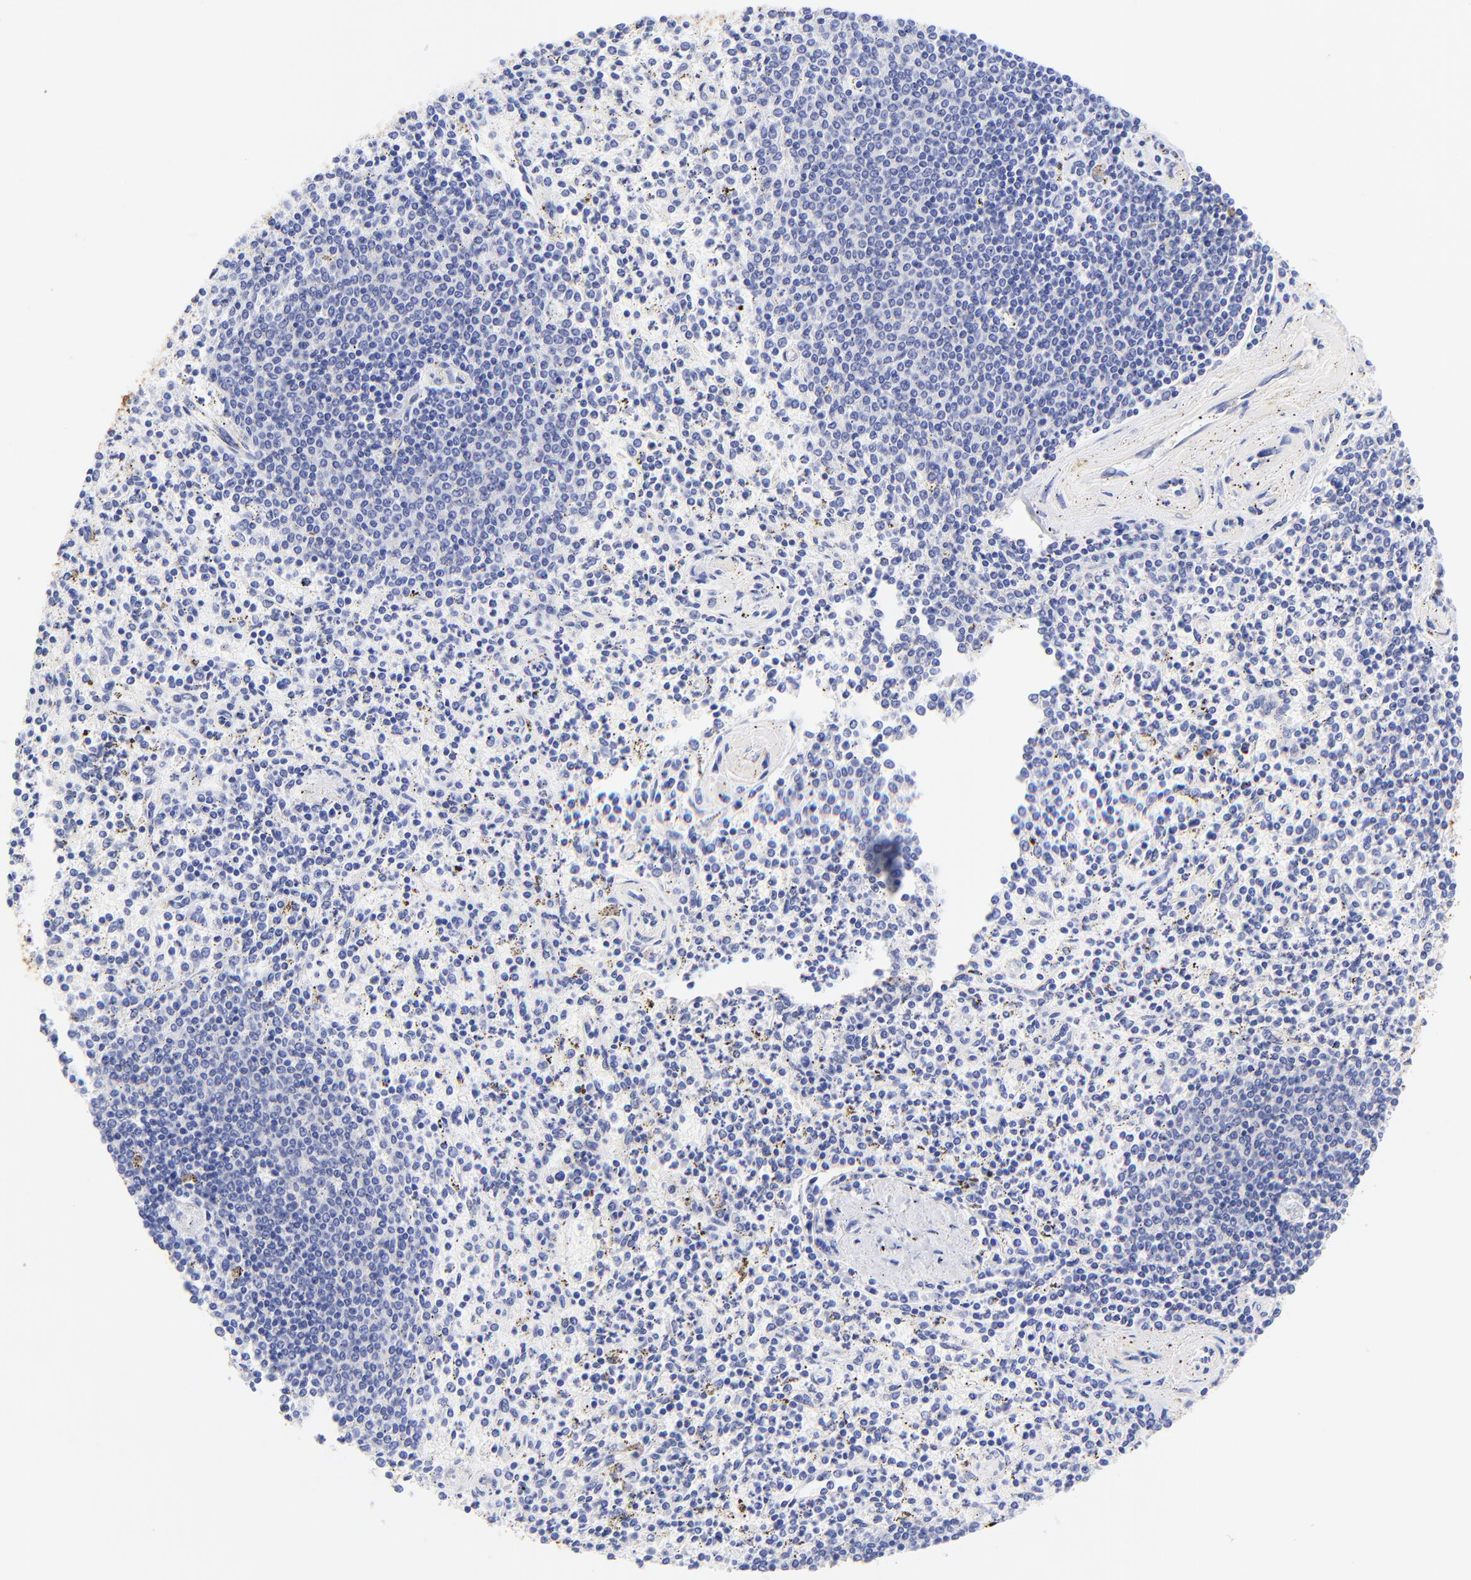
{"staining": {"intensity": "negative", "quantity": "none", "location": "none"}, "tissue": "spleen", "cell_type": "Cells in red pulp", "image_type": "normal", "snomed": [{"axis": "morphology", "description": "Normal tissue, NOS"}, {"axis": "topography", "description": "Spleen"}], "caption": "Immunohistochemistry of normal human spleen demonstrates no expression in cells in red pulp.", "gene": "KRT19", "patient": {"sex": "male", "age": 72}}